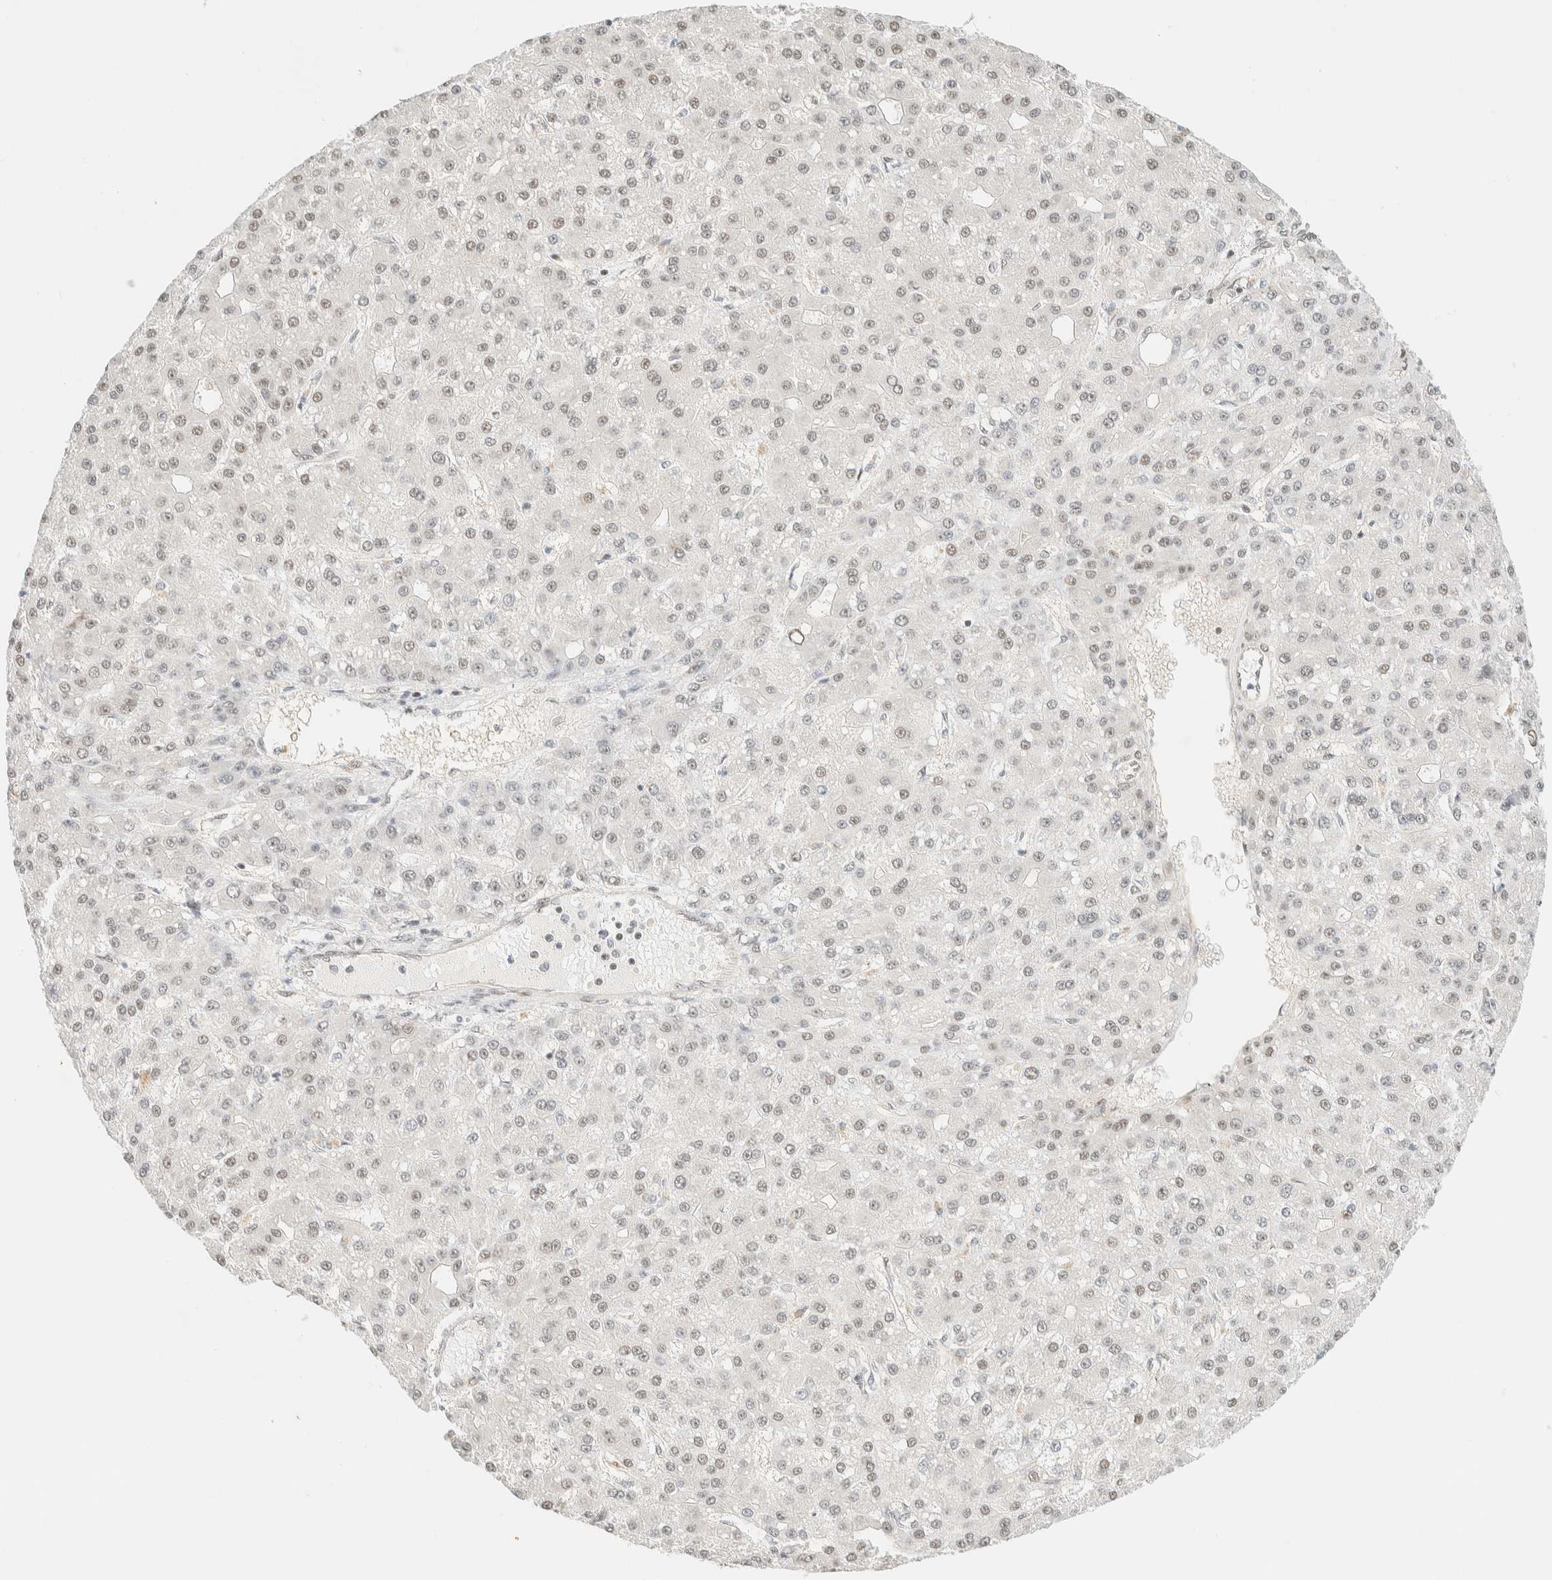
{"staining": {"intensity": "weak", "quantity": "25%-75%", "location": "nuclear"}, "tissue": "liver cancer", "cell_type": "Tumor cells", "image_type": "cancer", "snomed": [{"axis": "morphology", "description": "Carcinoma, Hepatocellular, NOS"}, {"axis": "topography", "description": "Liver"}], "caption": "There is low levels of weak nuclear staining in tumor cells of hepatocellular carcinoma (liver), as demonstrated by immunohistochemical staining (brown color).", "gene": "PYGO2", "patient": {"sex": "male", "age": 67}}